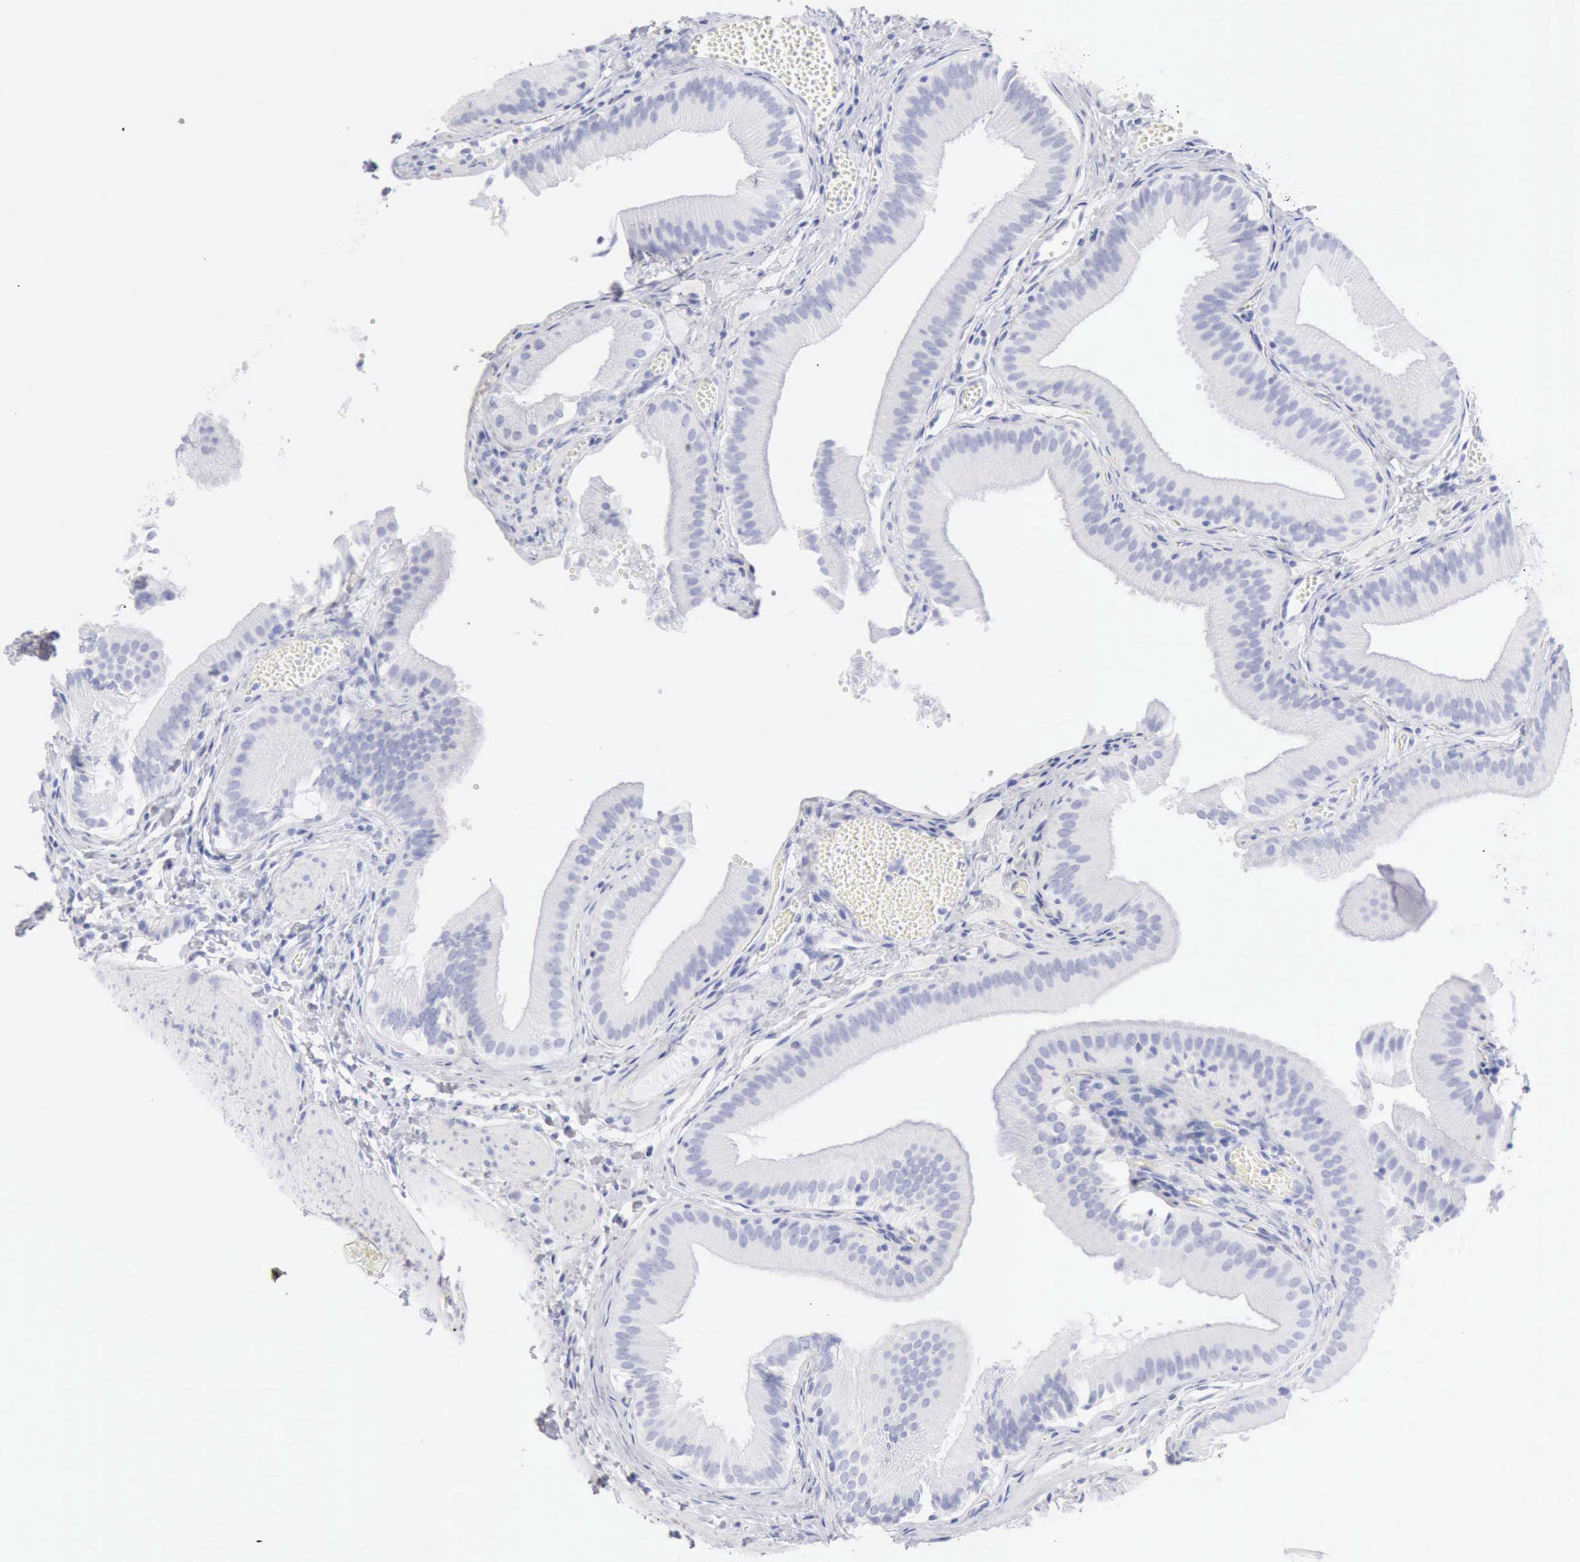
{"staining": {"intensity": "negative", "quantity": "none", "location": "none"}, "tissue": "gallbladder", "cell_type": "Glandular cells", "image_type": "normal", "snomed": [{"axis": "morphology", "description": "Normal tissue, NOS"}, {"axis": "topography", "description": "Gallbladder"}], "caption": "Glandular cells show no significant expression in unremarkable gallbladder. (DAB (3,3'-diaminobenzidine) immunohistochemistry (IHC) visualized using brightfield microscopy, high magnification).", "gene": "KRT10", "patient": {"sex": "female", "age": 24}}